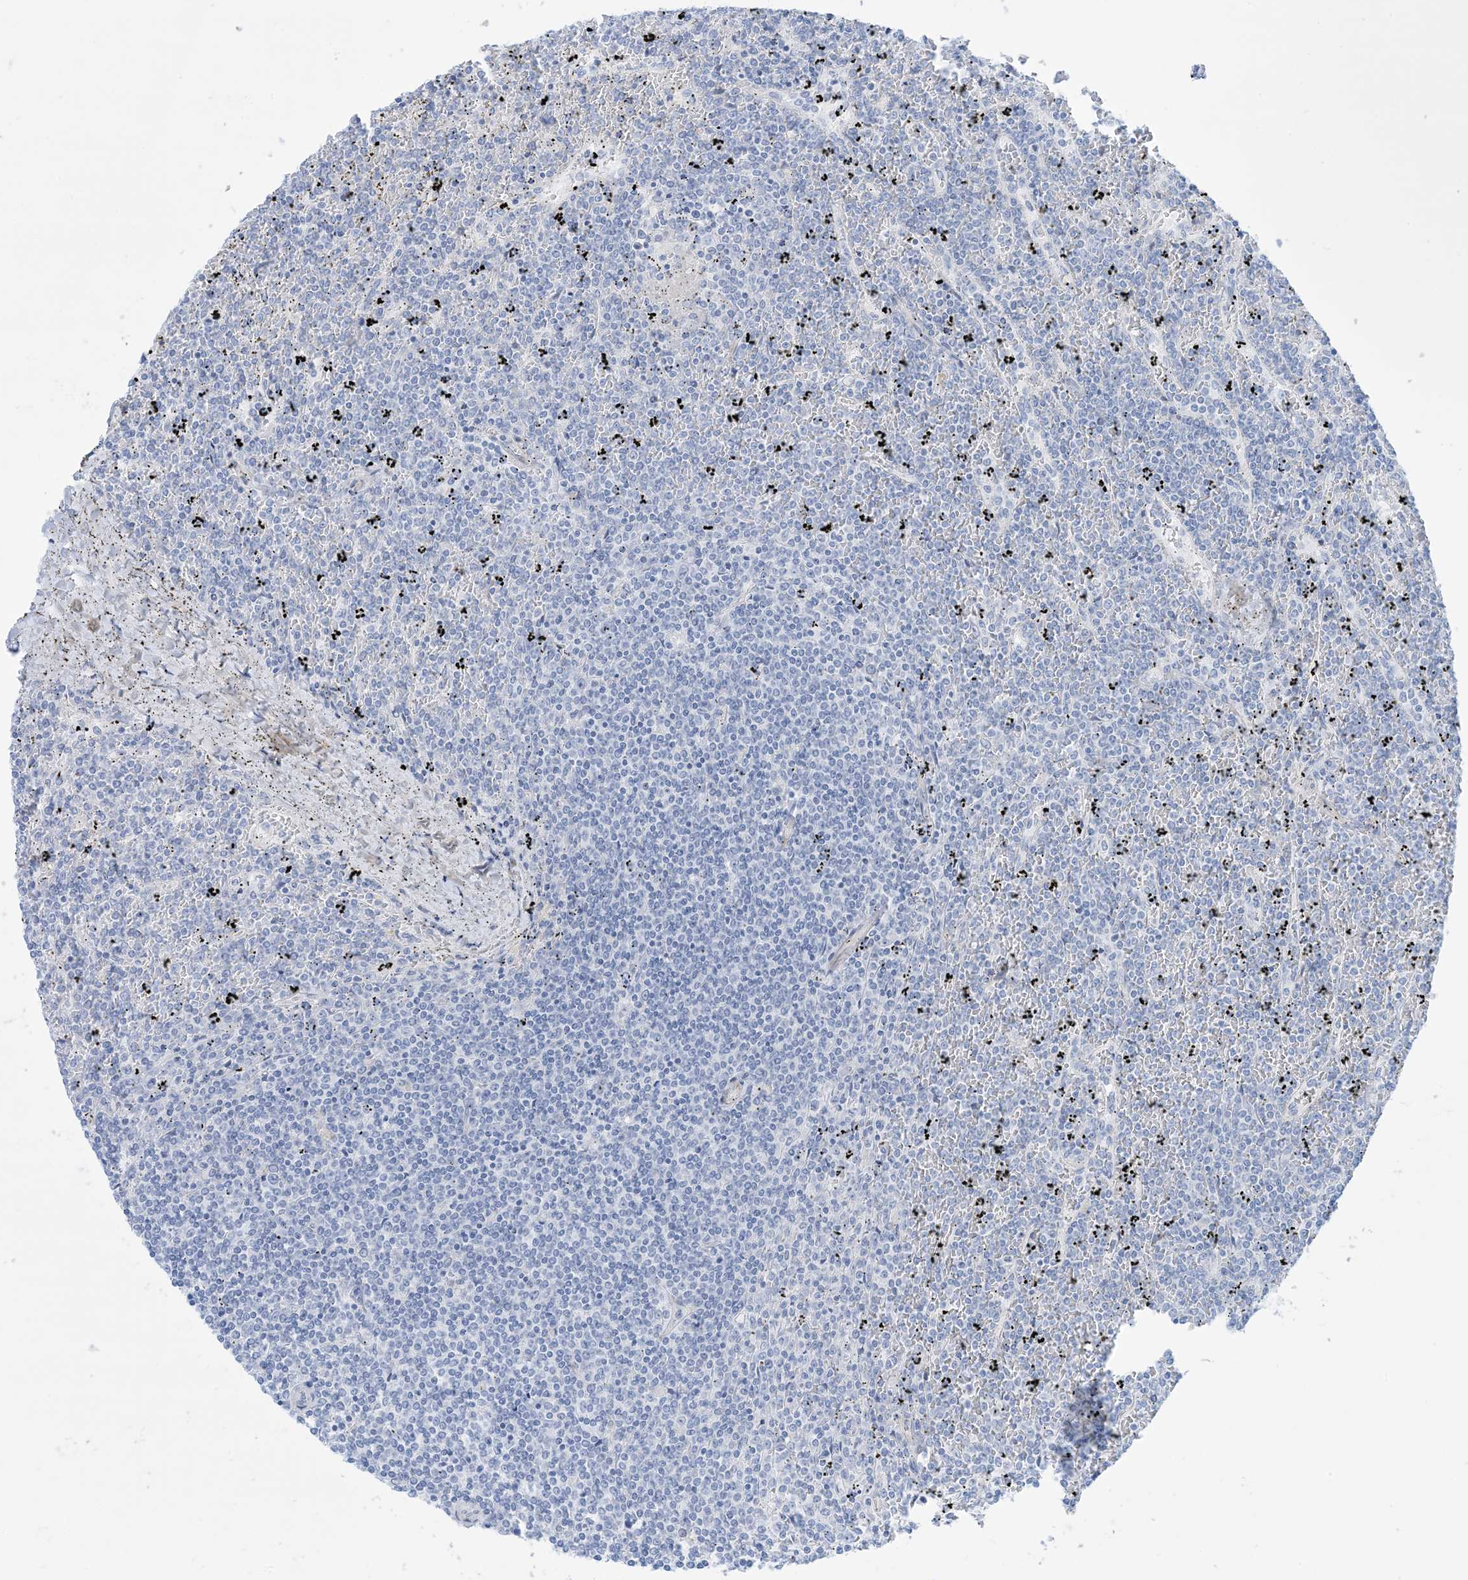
{"staining": {"intensity": "negative", "quantity": "none", "location": "none"}, "tissue": "lymphoma", "cell_type": "Tumor cells", "image_type": "cancer", "snomed": [{"axis": "morphology", "description": "Malignant lymphoma, non-Hodgkin's type, Low grade"}, {"axis": "topography", "description": "Spleen"}], "caption": "Low-grade malignant lymphoma, non-Hodgkin's type stained for a protein using immunohistochemistry (IHC) shows no positivity tumor cells.", "gene": "ATP11C", "patient": {"sex": "female", "age": 19}}